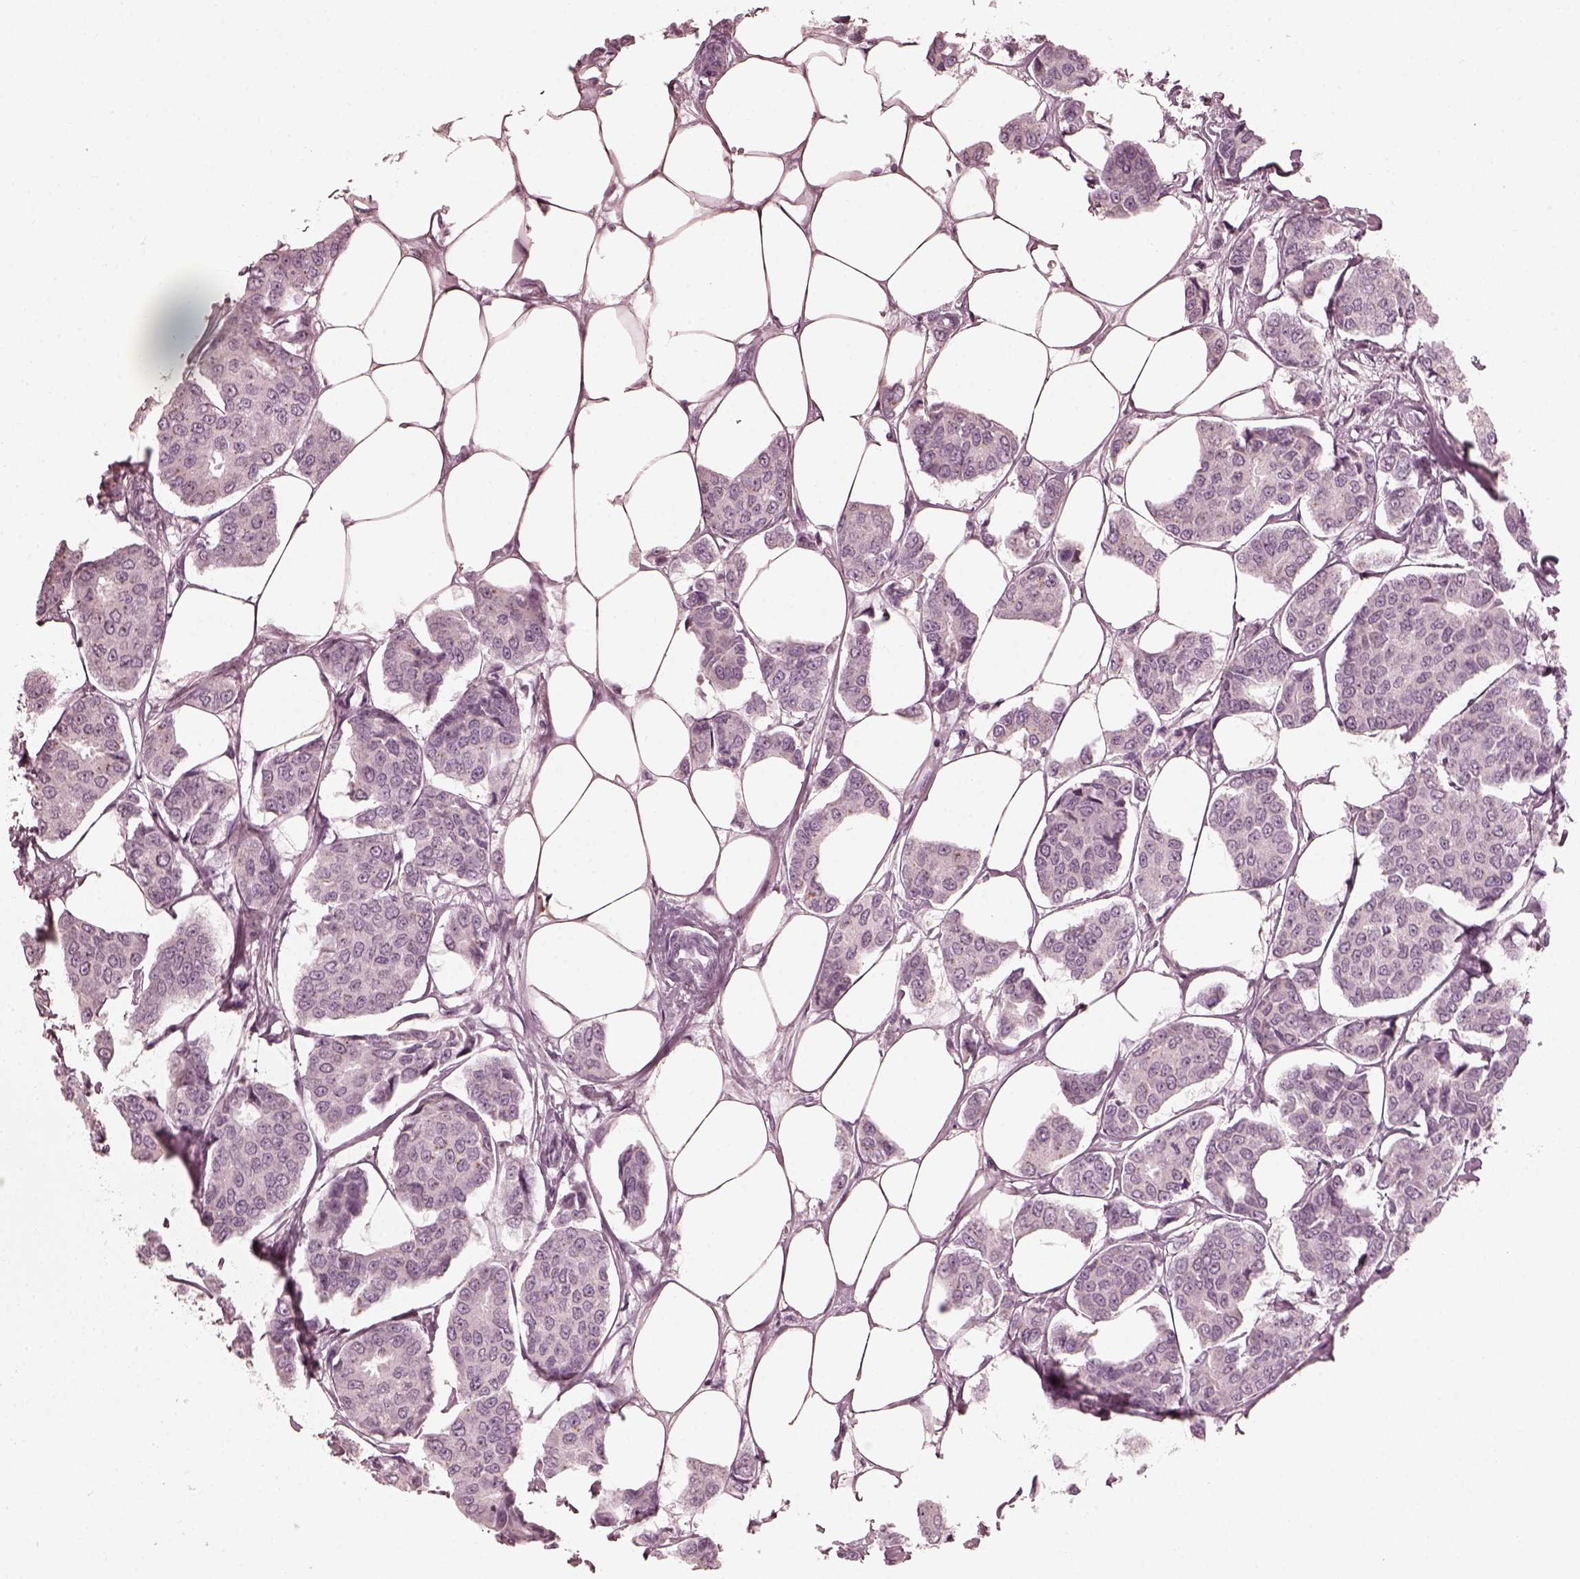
{"staining": {"intensity": "negative", "quantity": "none", "location": "none"}, "tissue": "breast cancer", "cell_type": "Tumor cells", "image_type": "cancer", "snomed": [{"axis": "morphology", "description": "Duct carcinoma"}, {"axis": "topography", "description": "Breast"}], "caption": "This is an IHC histopathology image of infiltrating ductal carcinoma (breast). There is no staining in tumor cells.", "gene": "SAXO2", "patient": {"sex": "female", "age": 94}}